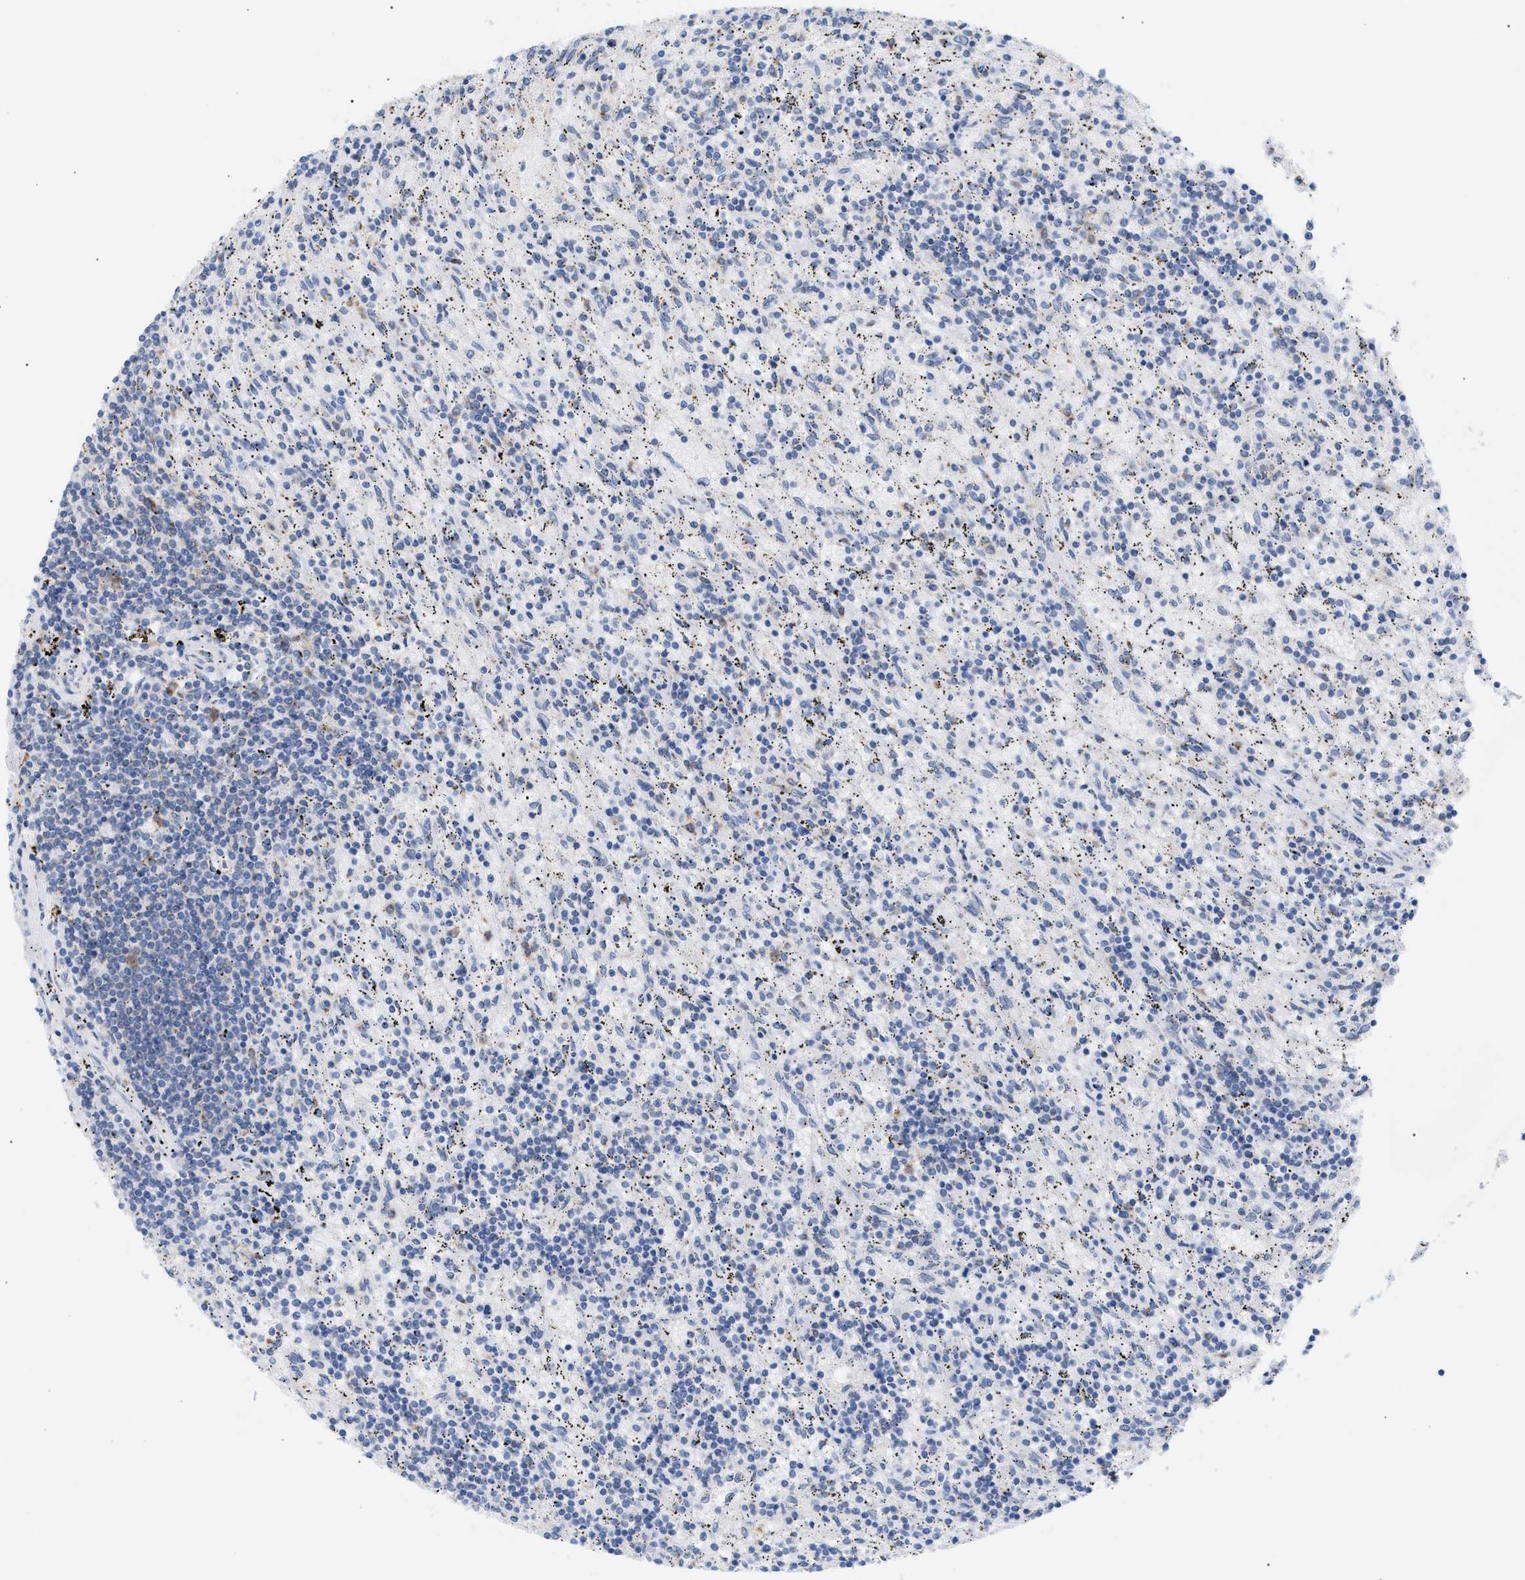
{"staining": {"intensity": "negative", "quantity": "none", "location": "none"}, "tissue": "lymphoma", "cell_type": "Tumor cells", "image_type": "cancer", "snomed": [{"axis": "morphology", "description": "Malignant lymphoma, non-Hodgkin's type, Low grade"}, {"axis": "topography", "description": "Spleen"}], "caption": "Tumor cells show no significant protein positivity in malignant lymphoma, non-Hodgkin's type (low-grade). (Stains: DAB immunohistochemistry with hematoxylin counter stain, Microscopy: brightfield microscopy at high magnification).", "gene": "TACC3", "patient": {"sex": "male", "age": 76}}